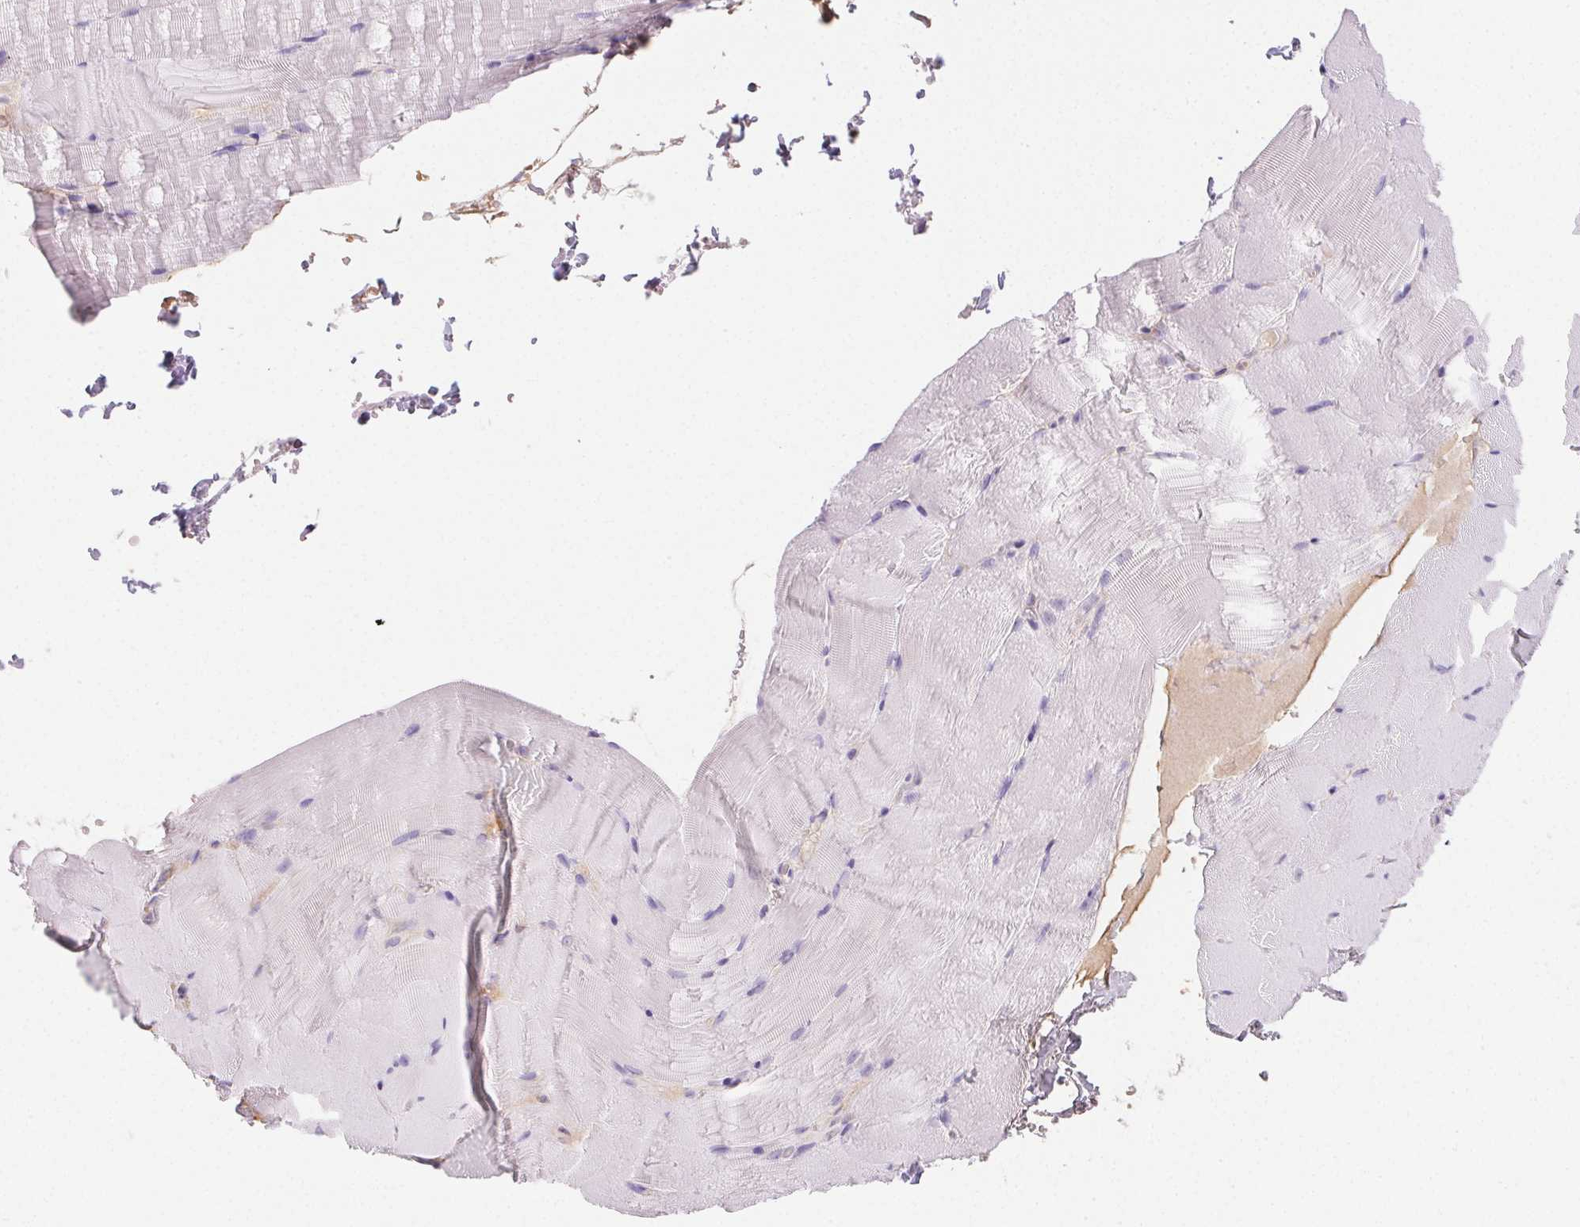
{"staining": {"intensity": "negative", "quantity": "none", "location": "none"}, "tissue": "skeletal muscle", "cell_type": "Myocytes", "image_type": "normal", "snomed": [{"axis": "morphology", "description": "Normal tissue, NOS"}, {"axis": "topography", "description": "Skeletal muscle"}], "caption": "This is an immunohistochemistry (IHC) image of benign human skeletal muscle. There is no staining in myocytes.", "gene": "PADI4", "patient": {"sex": "female", "age": 37}}